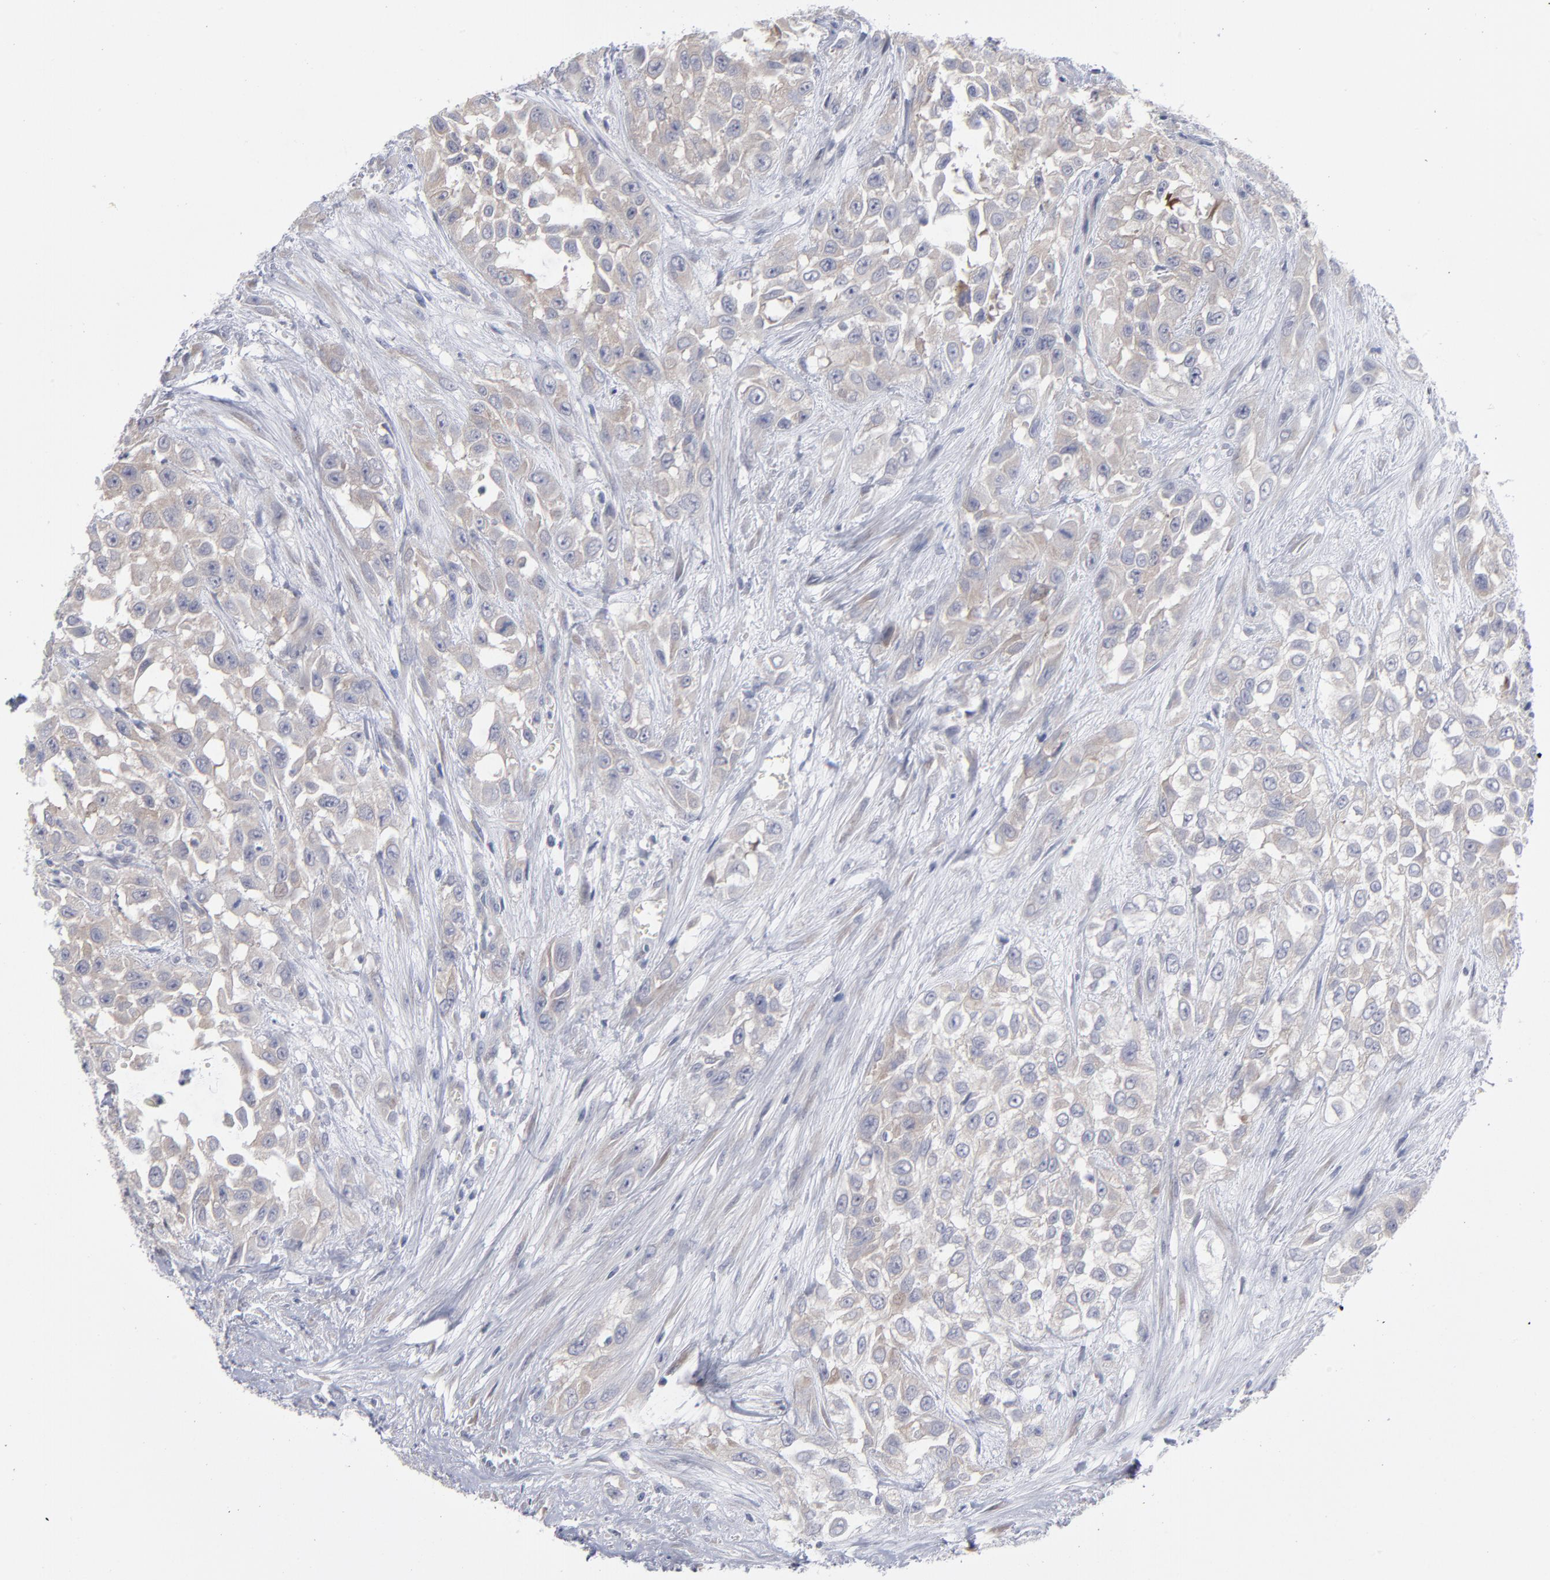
{"staining": {"intensity": "weak", "quantity": "<25%", "location": "cytoplasmic/membranous"}, "tissue": "urothelial cancer", "cell_type": "Tumor cells", "image_type": "cancer", "snomed": [{"axis": "morphology", "description": "Urothelial carcinoma, High grade"}, {"axis": "topography", "description": "Urinary bladder"}], "caption": "High power microscopy image of an IHC image of urothelial carcinoma (high-grade), revealing no significant positivity in tumor cells. (DAB (3,3'-diaminobenzidine) IHC with hematoxylin counter stain).", "gene": "RPS24", "patient": {"sex": "male", "age": 57}}